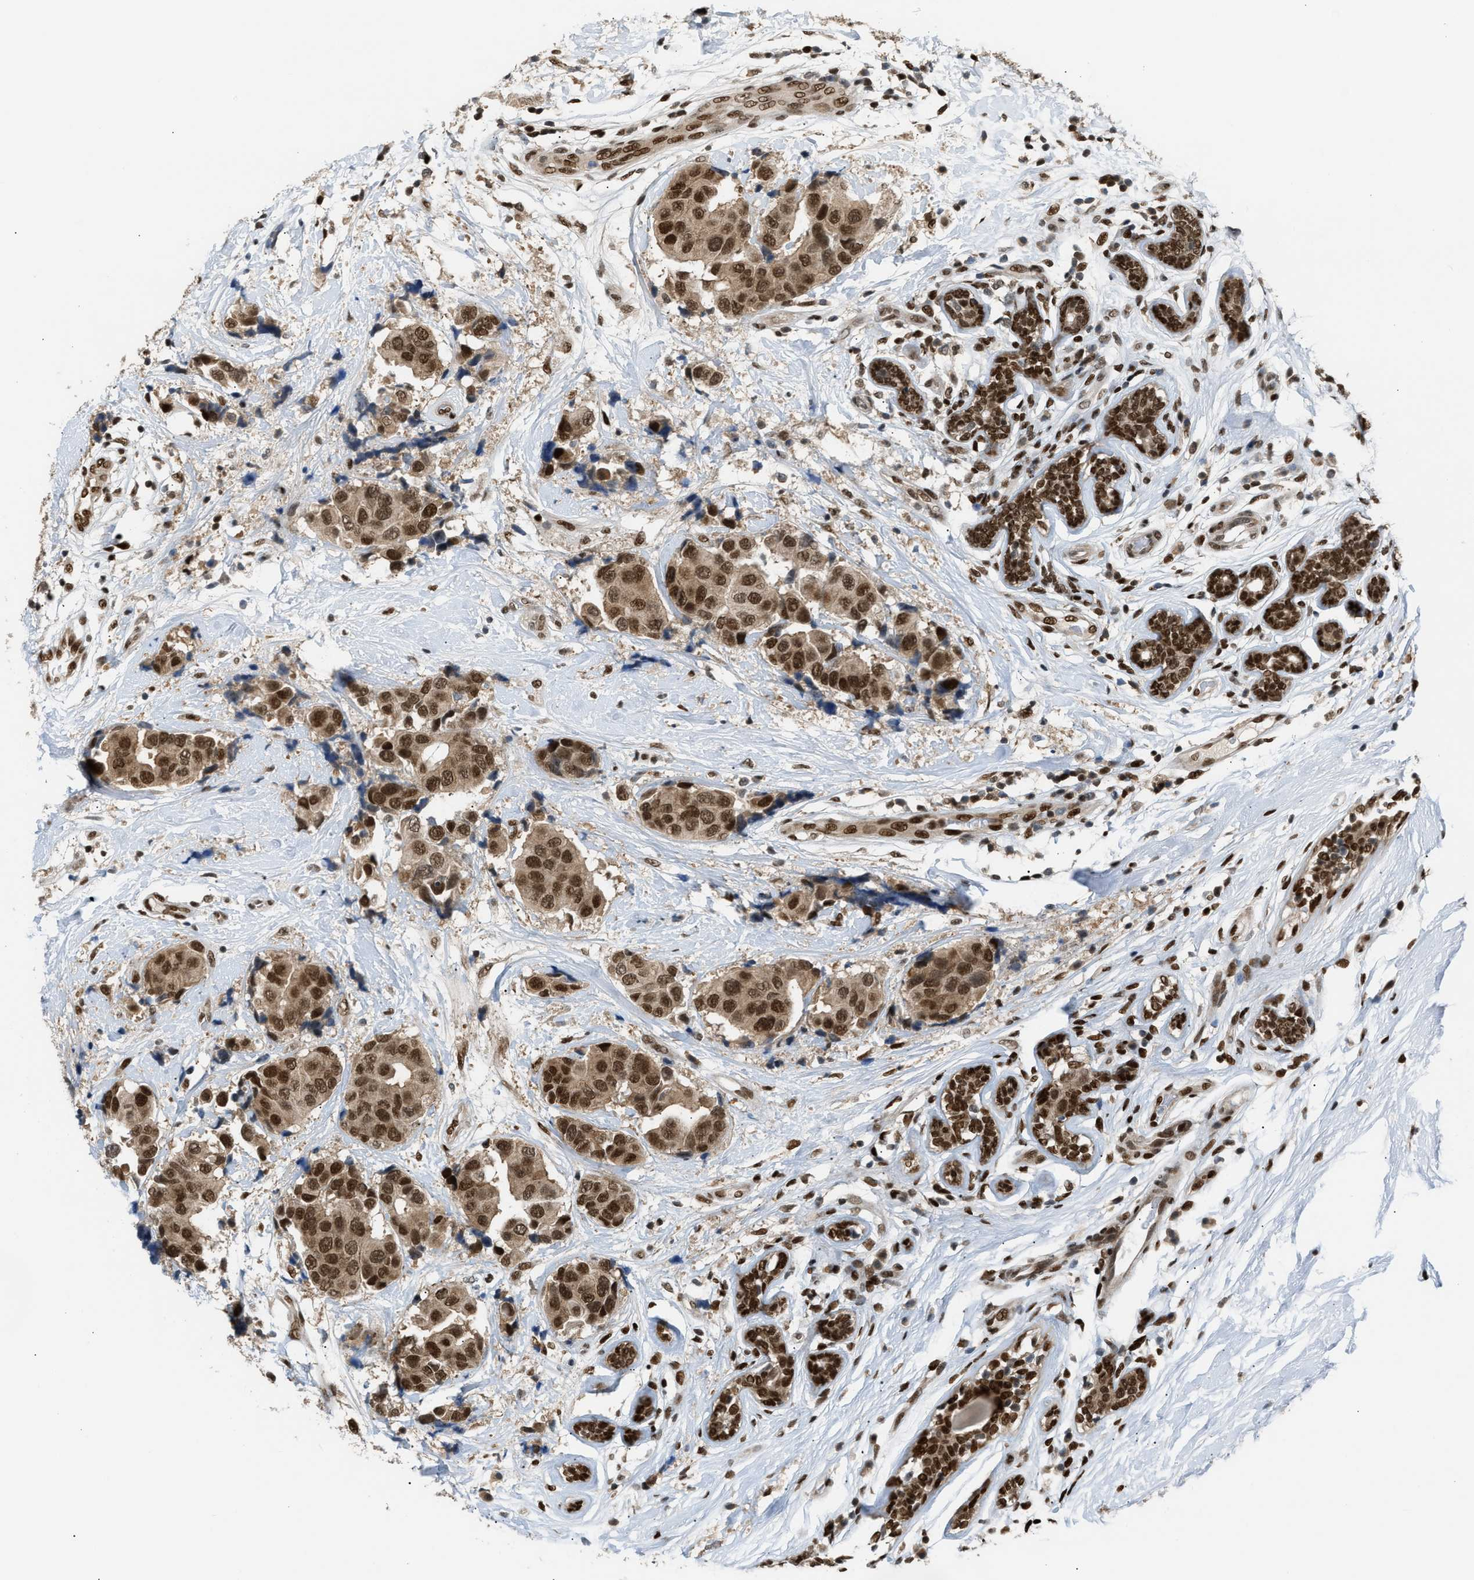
{"staining": {"intensity": "moderate", "quantity": ">75%", "location": "nuclear"}, "tissue": "breast cancer", "cell_type": "Tumor cells", "image_type": "cancer", "snomed": [{"axis": "morphology", "description": "Normal tissue, NOS"}, {"axis": "morphology", "description": "Duct carcinoma"}, {"axis": "topography", "description": "Breast"}], "caption": "Immunohistochemical staining of breast cancer (infiltrating ductal carcinoma) demonstrates medium levels of moderate nuclear protein expression in about >75% of tumor cells.", "gene": "SSBP2", "patient": {"sex": "female", "age": 39}}